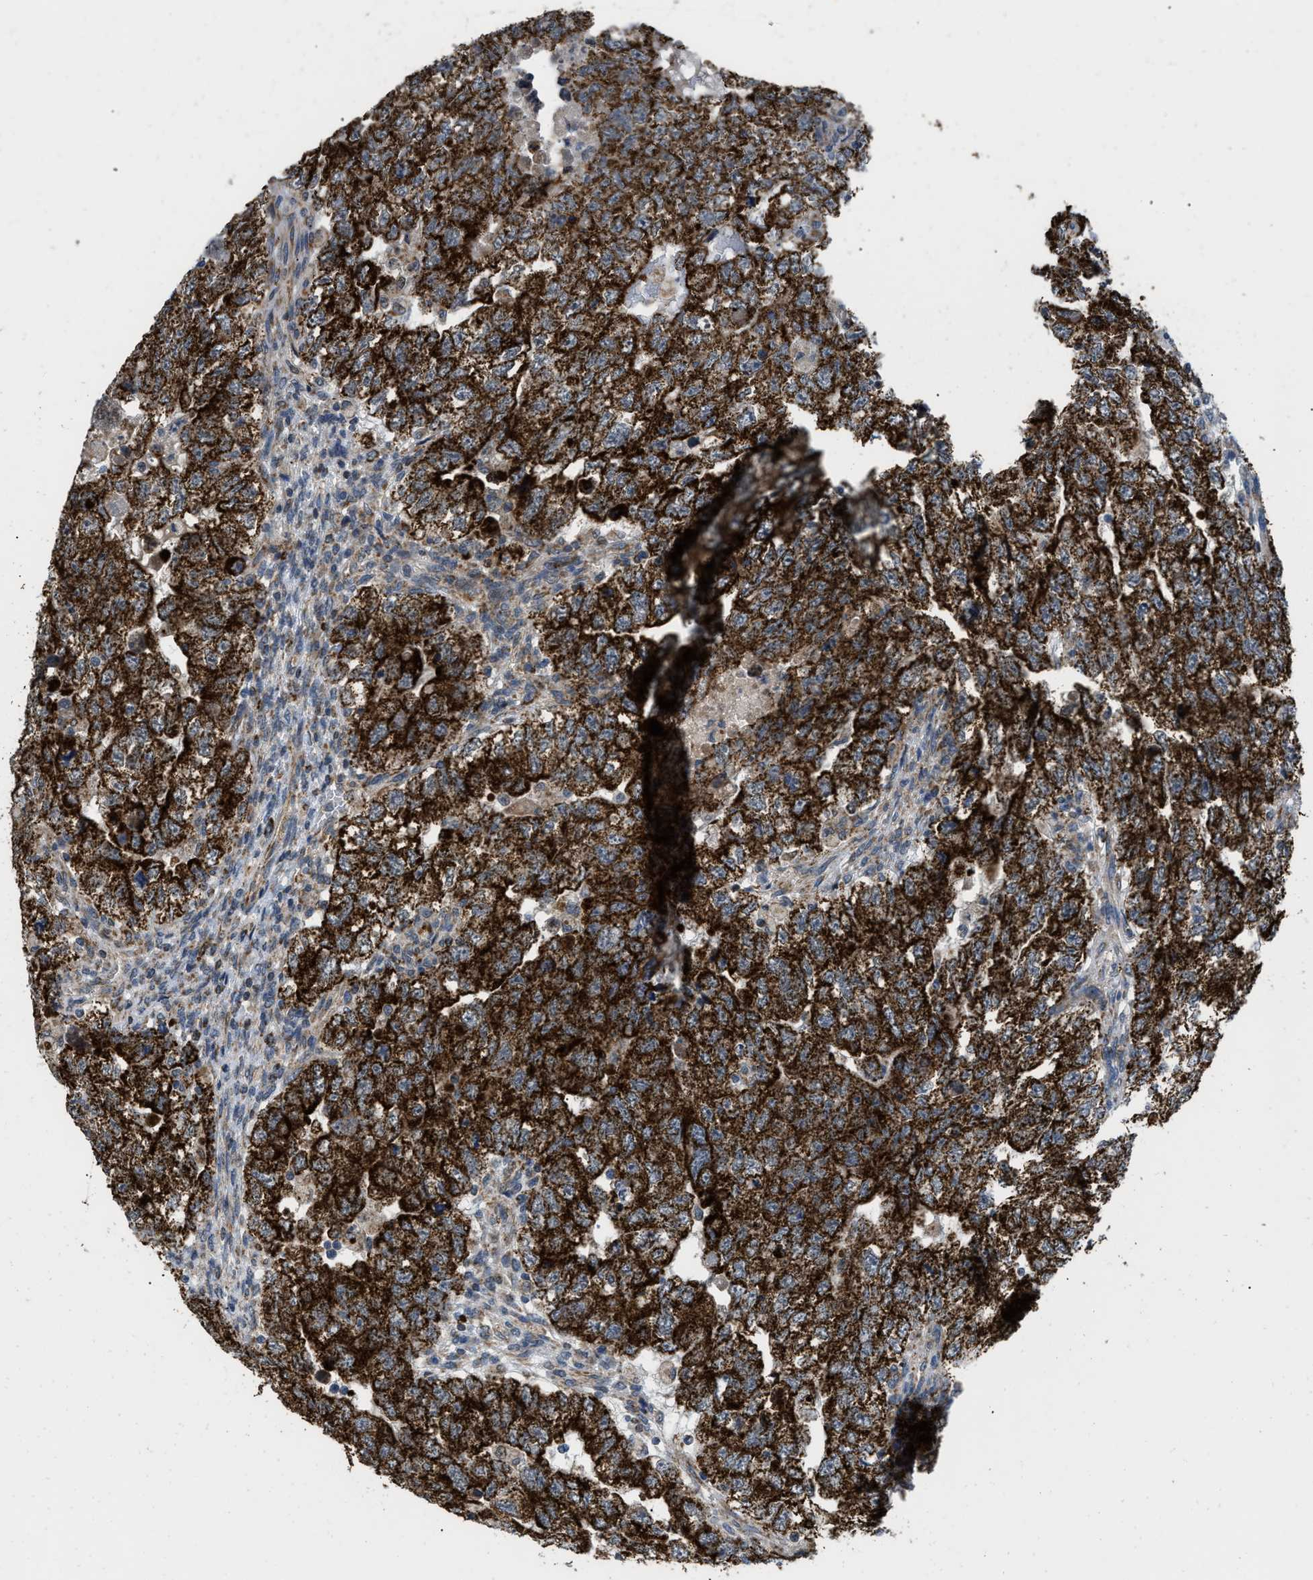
{"staining": {"intensity": "moderate", "quantity": ">75%", "location": "cytoplasmic/membranous"}, "tissue": "testis cancer", "cell_type": "Tumor cells", "image_type": "cancer", "snomed": [{"axis": "morphology", "description": "Carcinoma, Embryonal, NOS"}, {"axis": "topography", "description": "Testis"}], "caption": "Testis cancer (embryonal carcinoma) was stained to show a protein in brown. There is medium levels of moderate cytoplasmic/membranous staining in about >75% of tumor cells. (DAB (3,3'-diaminobenzidine) = brown stain, brightfield microscopy at high magnification).", "gene": "AKAP1", "patient": {"sex": "male", "age": 36}}